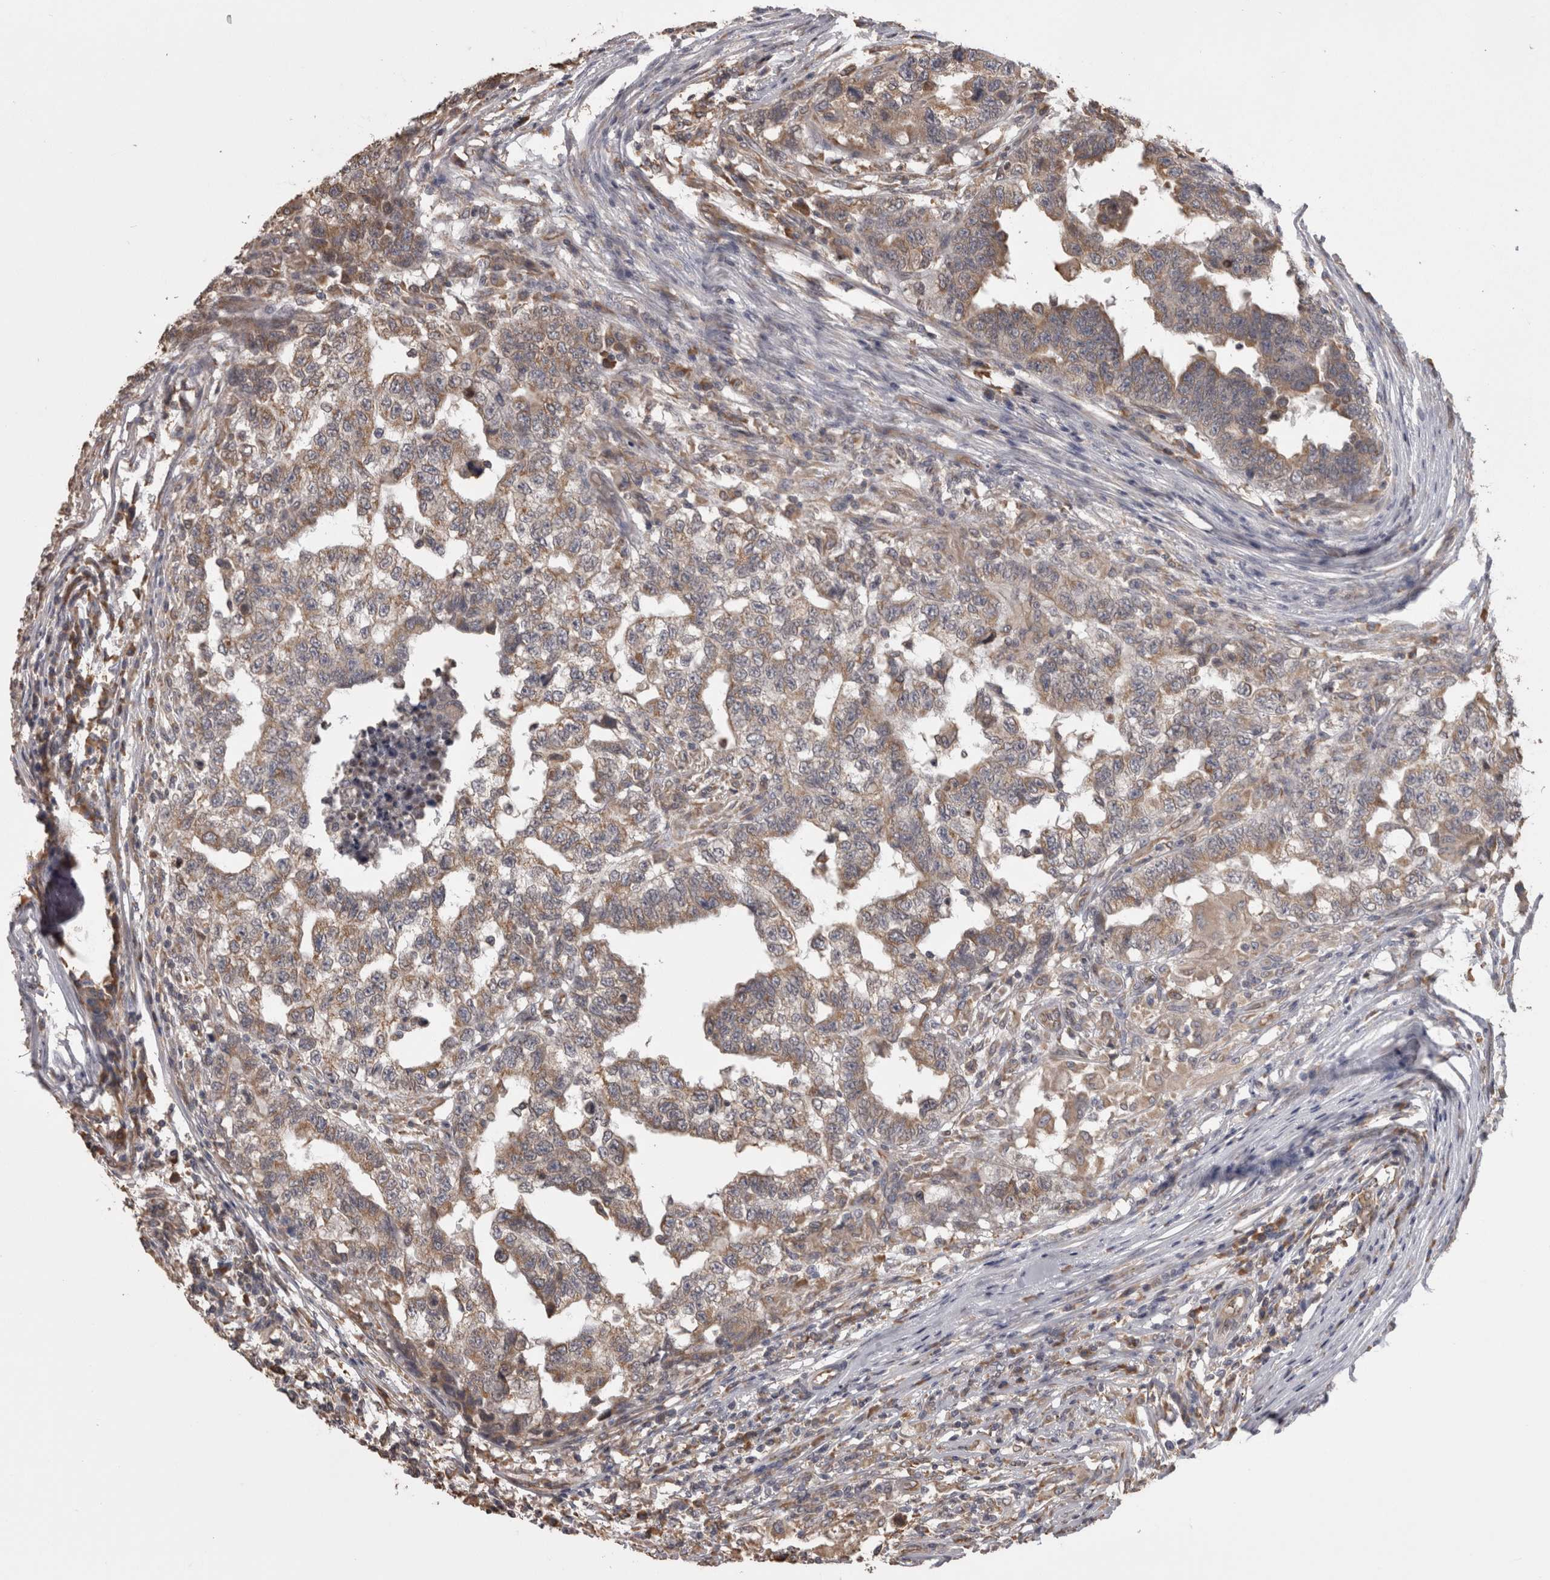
{"staining": {"intensity": "moderate", "quantity": ">75%", "location": "cytoplasmic/membranous"}, "tissue": "testis cancer", "cell_type": "Tumor cells", "image_type": "cancer", "snomed": [{"axis": "morphology", "description": "Carcinoma, Embryonal, NOS"}, {"axis": "topography", "description": "Testis"}], "caption": "This is a photomicrograph of IHC staining of testis embryonal carcinoma, which shows moderate expression in the cytoplasmic/membranous of tumor cells.", "gene": "PON2", "patient": {"sex": "male", "age": 21}}